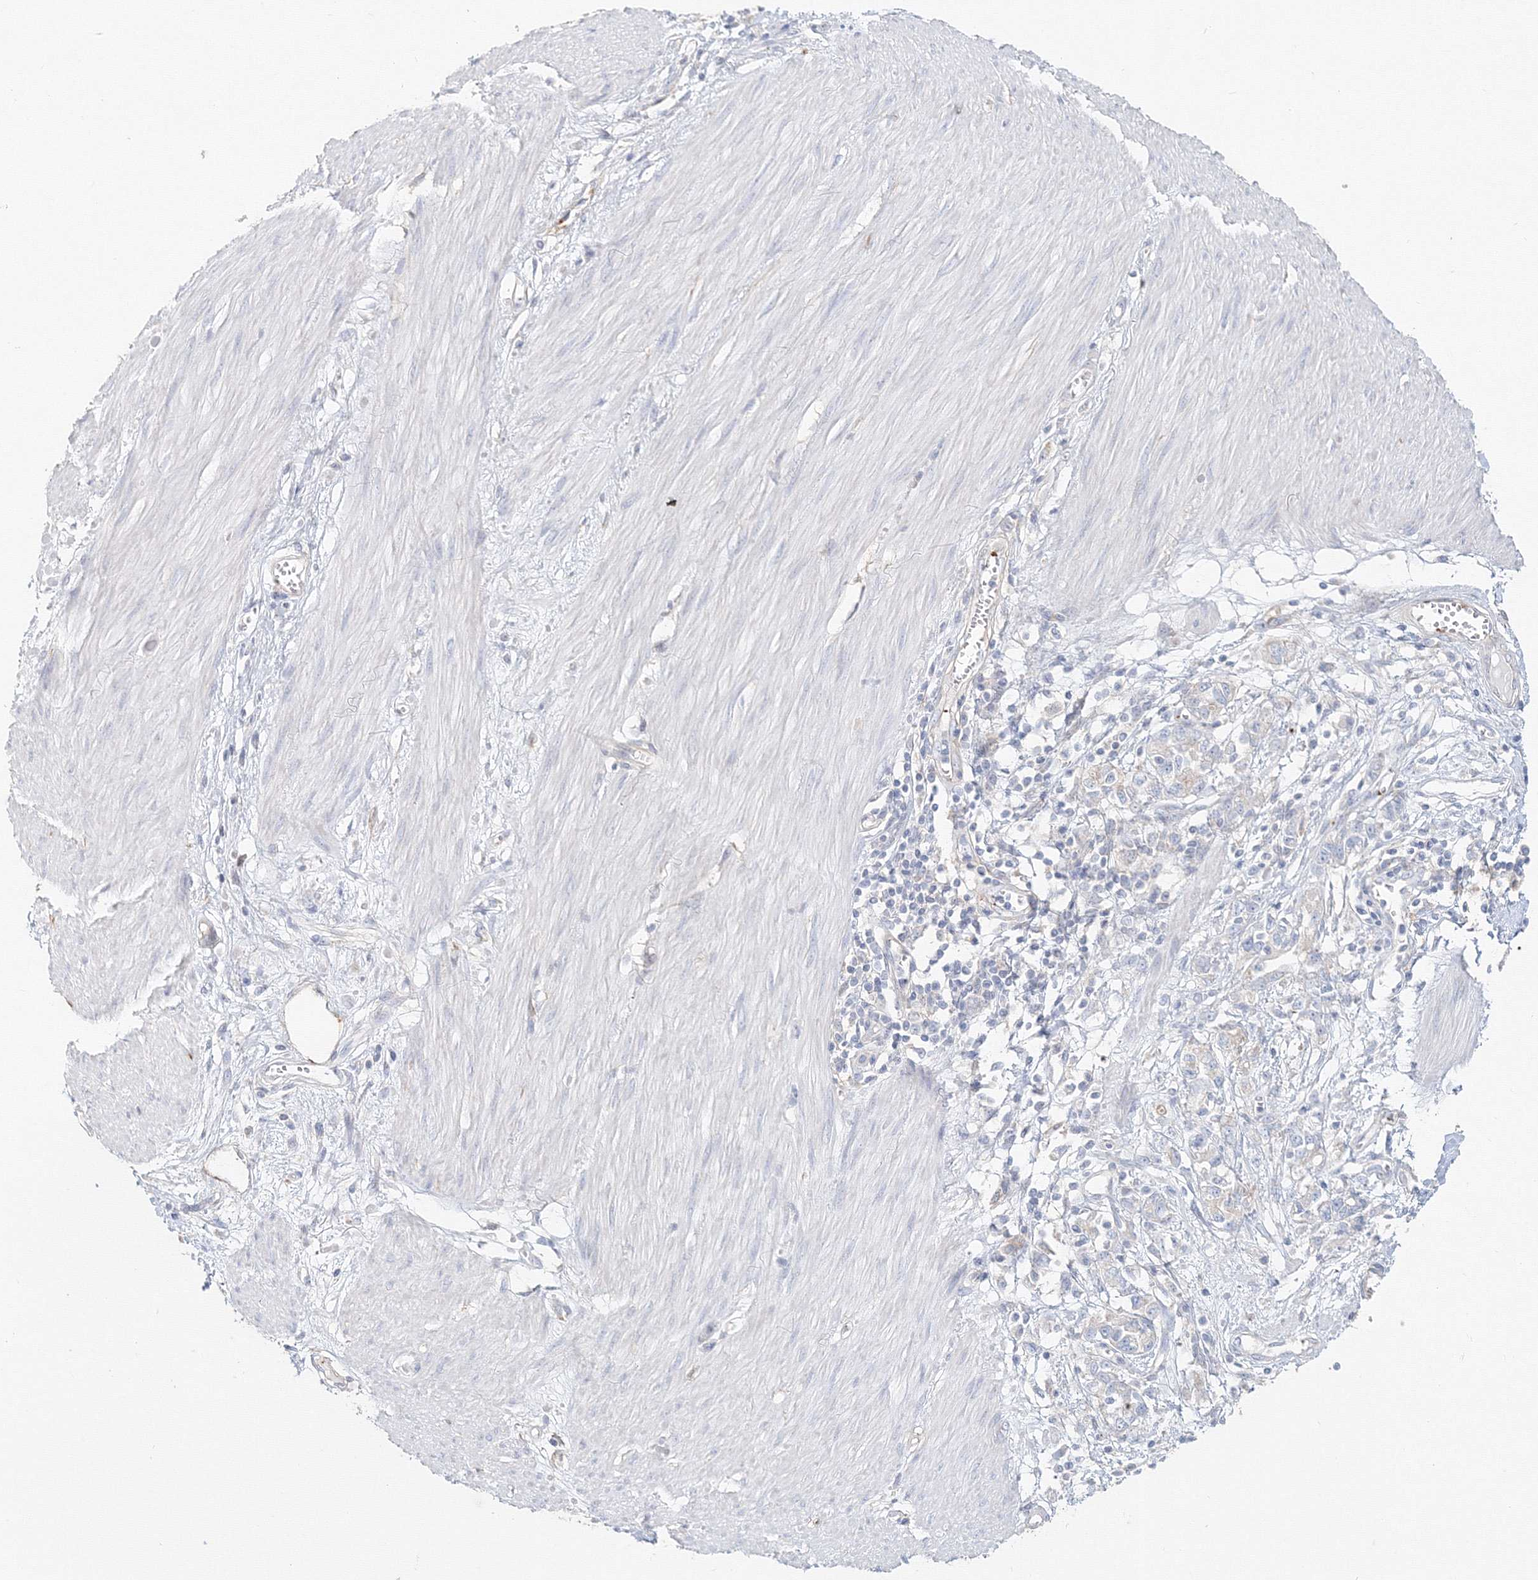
{"staining": {"intensity": "negative", "quantity": "none", "location": "none"}, "tissue": "stomach cancer", "cell_type": "Tumor cells", "image_type": "cancer", "snomed": [{"axis": "morphology", "description": "Adenocarcinoma, NOS"}, {"axis": "topography", "description": "Stomach"}], "caption": "The immunohistochemistry (IHC) histopathology image has no significant expression in tumor cells of adenocarcinoma (stomach) tissue.", "gene": "MMRN1", "patient": {"sex": "female", "age": 76}}